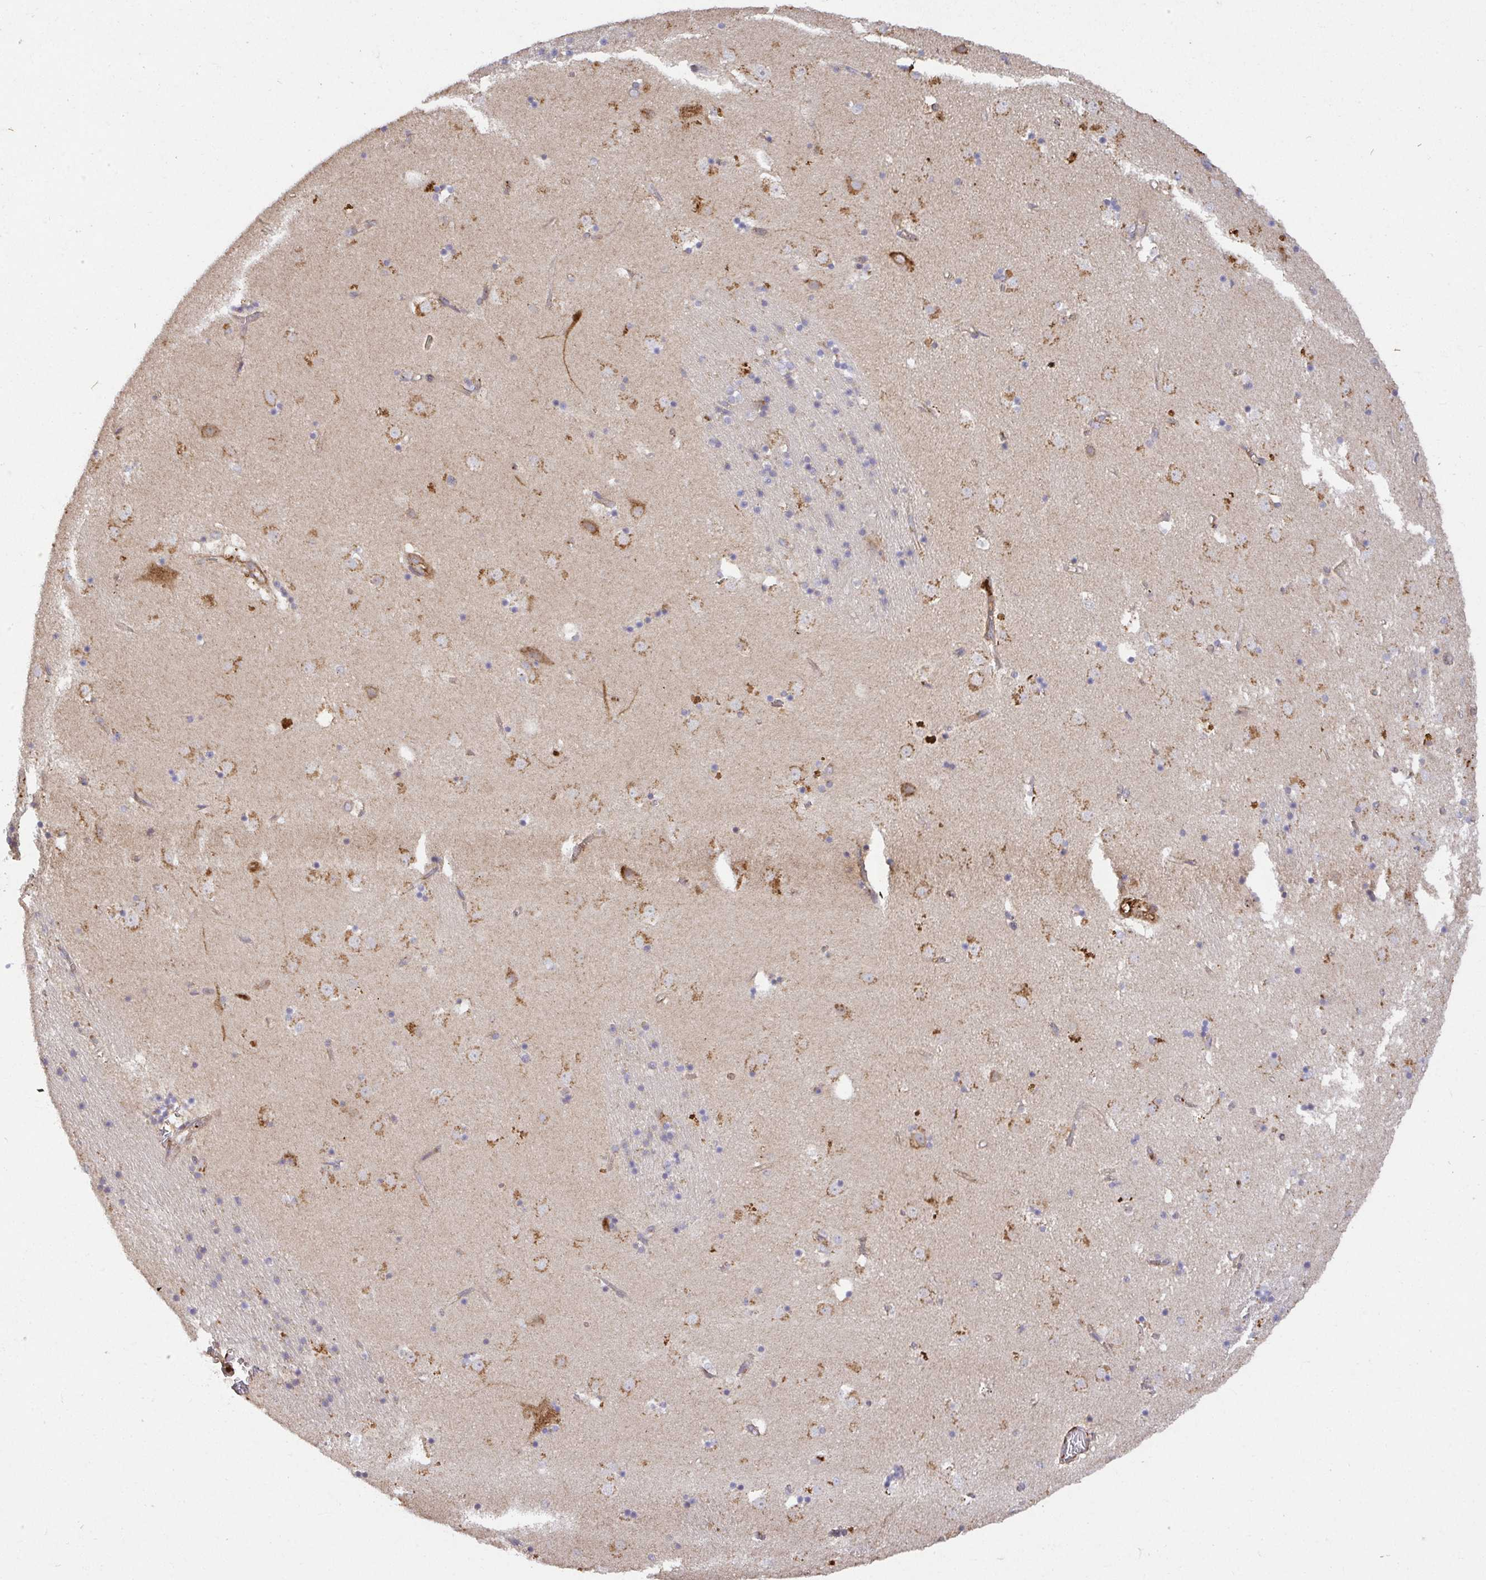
{"staining": {"intensity": "moderate", "quantity": "25%-75%", "location": "cytoplasmic/membranous"}, "tissue": "caudate", "cell_type": "Glial cells", "image_type": "normal", "snomed": [{"axis": "morphology", "description": "Normal tissue, NOS"}, {"axis": "topography", "description": "Lateral ventricle wall"}], "caption": "Protein staining shows moderate cytoplasmic/membranous expression in approximately 25%-75% of glial cells in benign caudate.", "gene": "TM9SF4", "patient": {"sex": "male", "age": 58}}